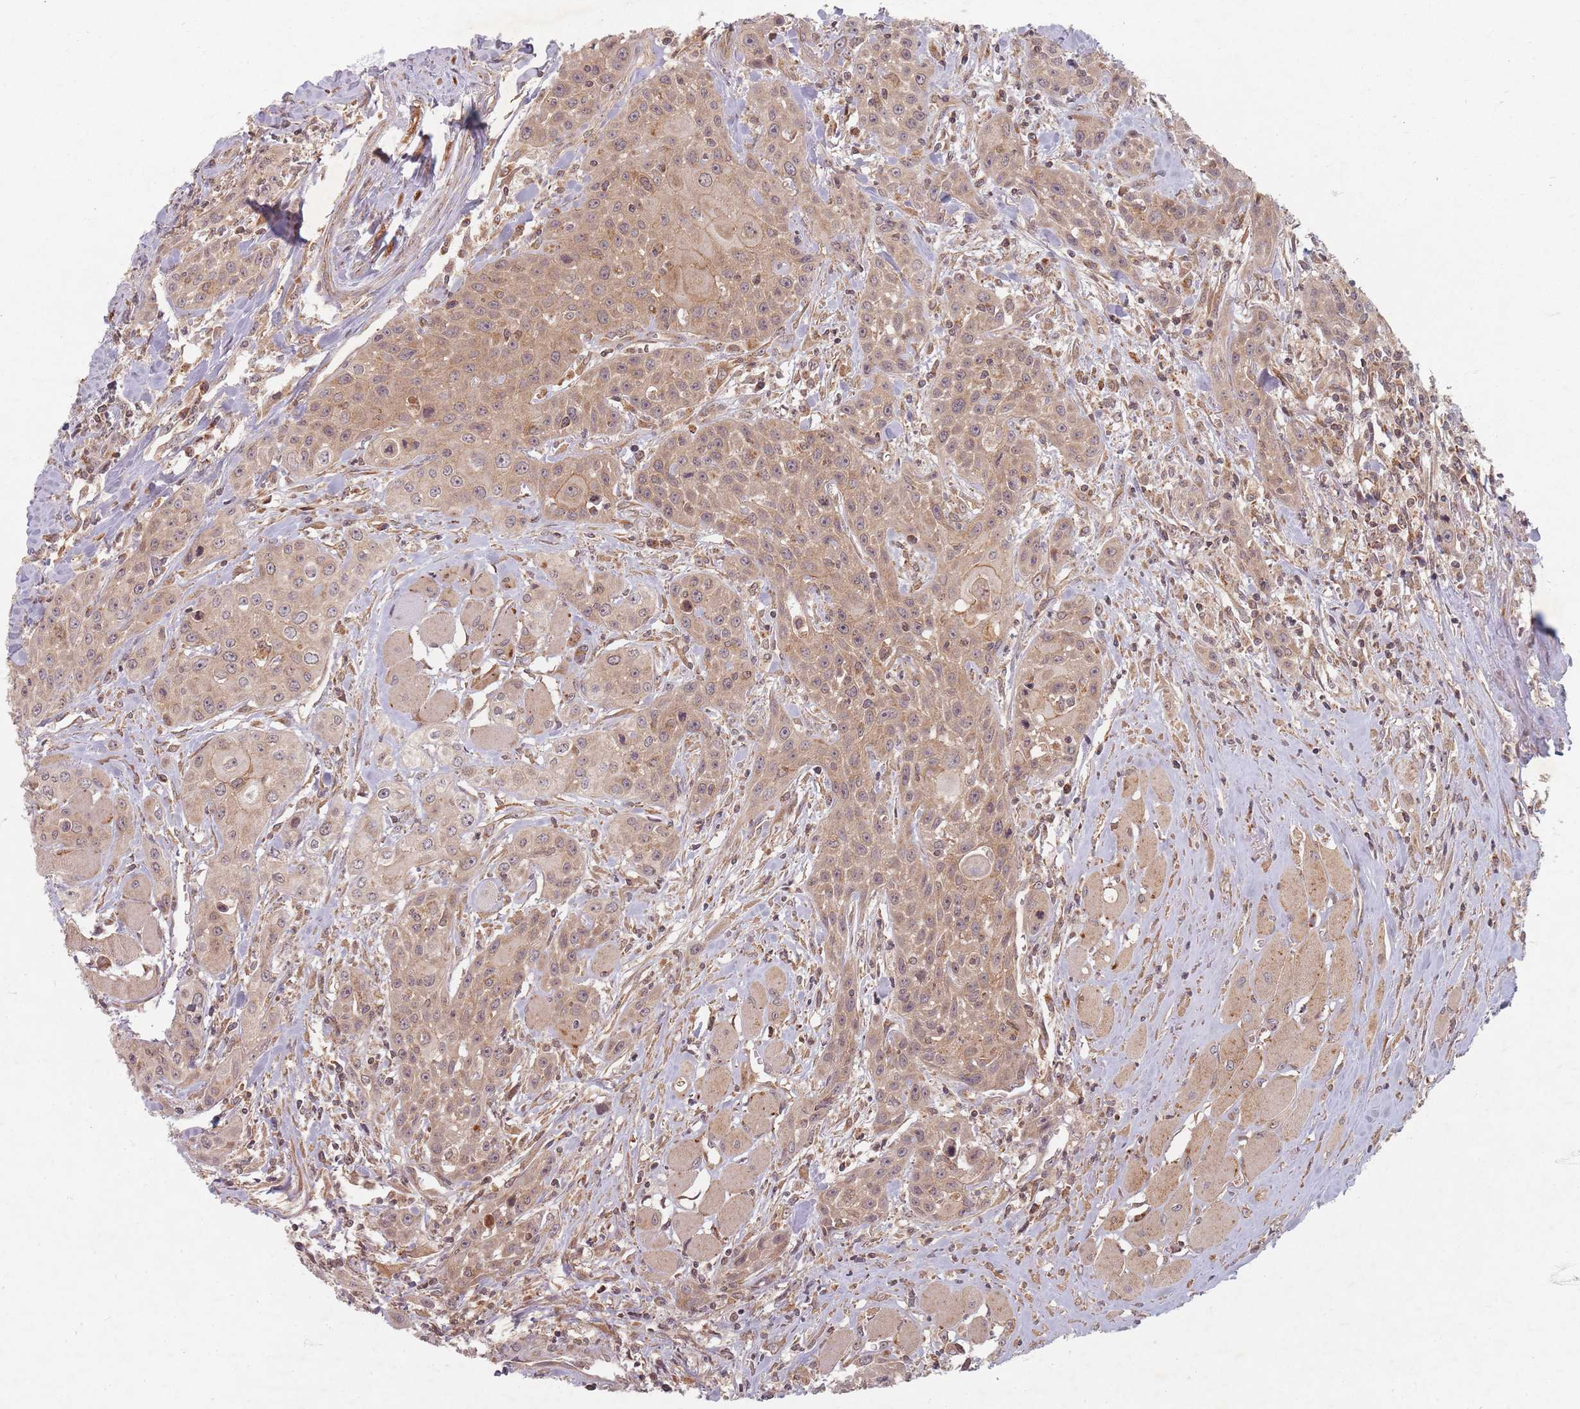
{"staining": {"intensity": "moderate", "quantity": ">75%", "location": "cytoplasmic/membranous,nuclear"}, "tissue": "head and neck cancer", "cell_type": "Tumor cells", "image_type": "cancer", "snomed": [{"axis": "morphology", "description": "Squamous cell carcinoma, NOS"}, {"axis": "topography", "description": "Oral tissue"}, {"axis": "topography", "description": "Head-Neck"}], "caption": "About >75% of tumor cells in head and neck squamous cell carcinoma reveal moderate cytoplasmic/membranous and nuclear protein staining as visualized by brown immunohistochemical staining.", "gene": "RADX", "patient": {"sex": "female", "age": 82}}